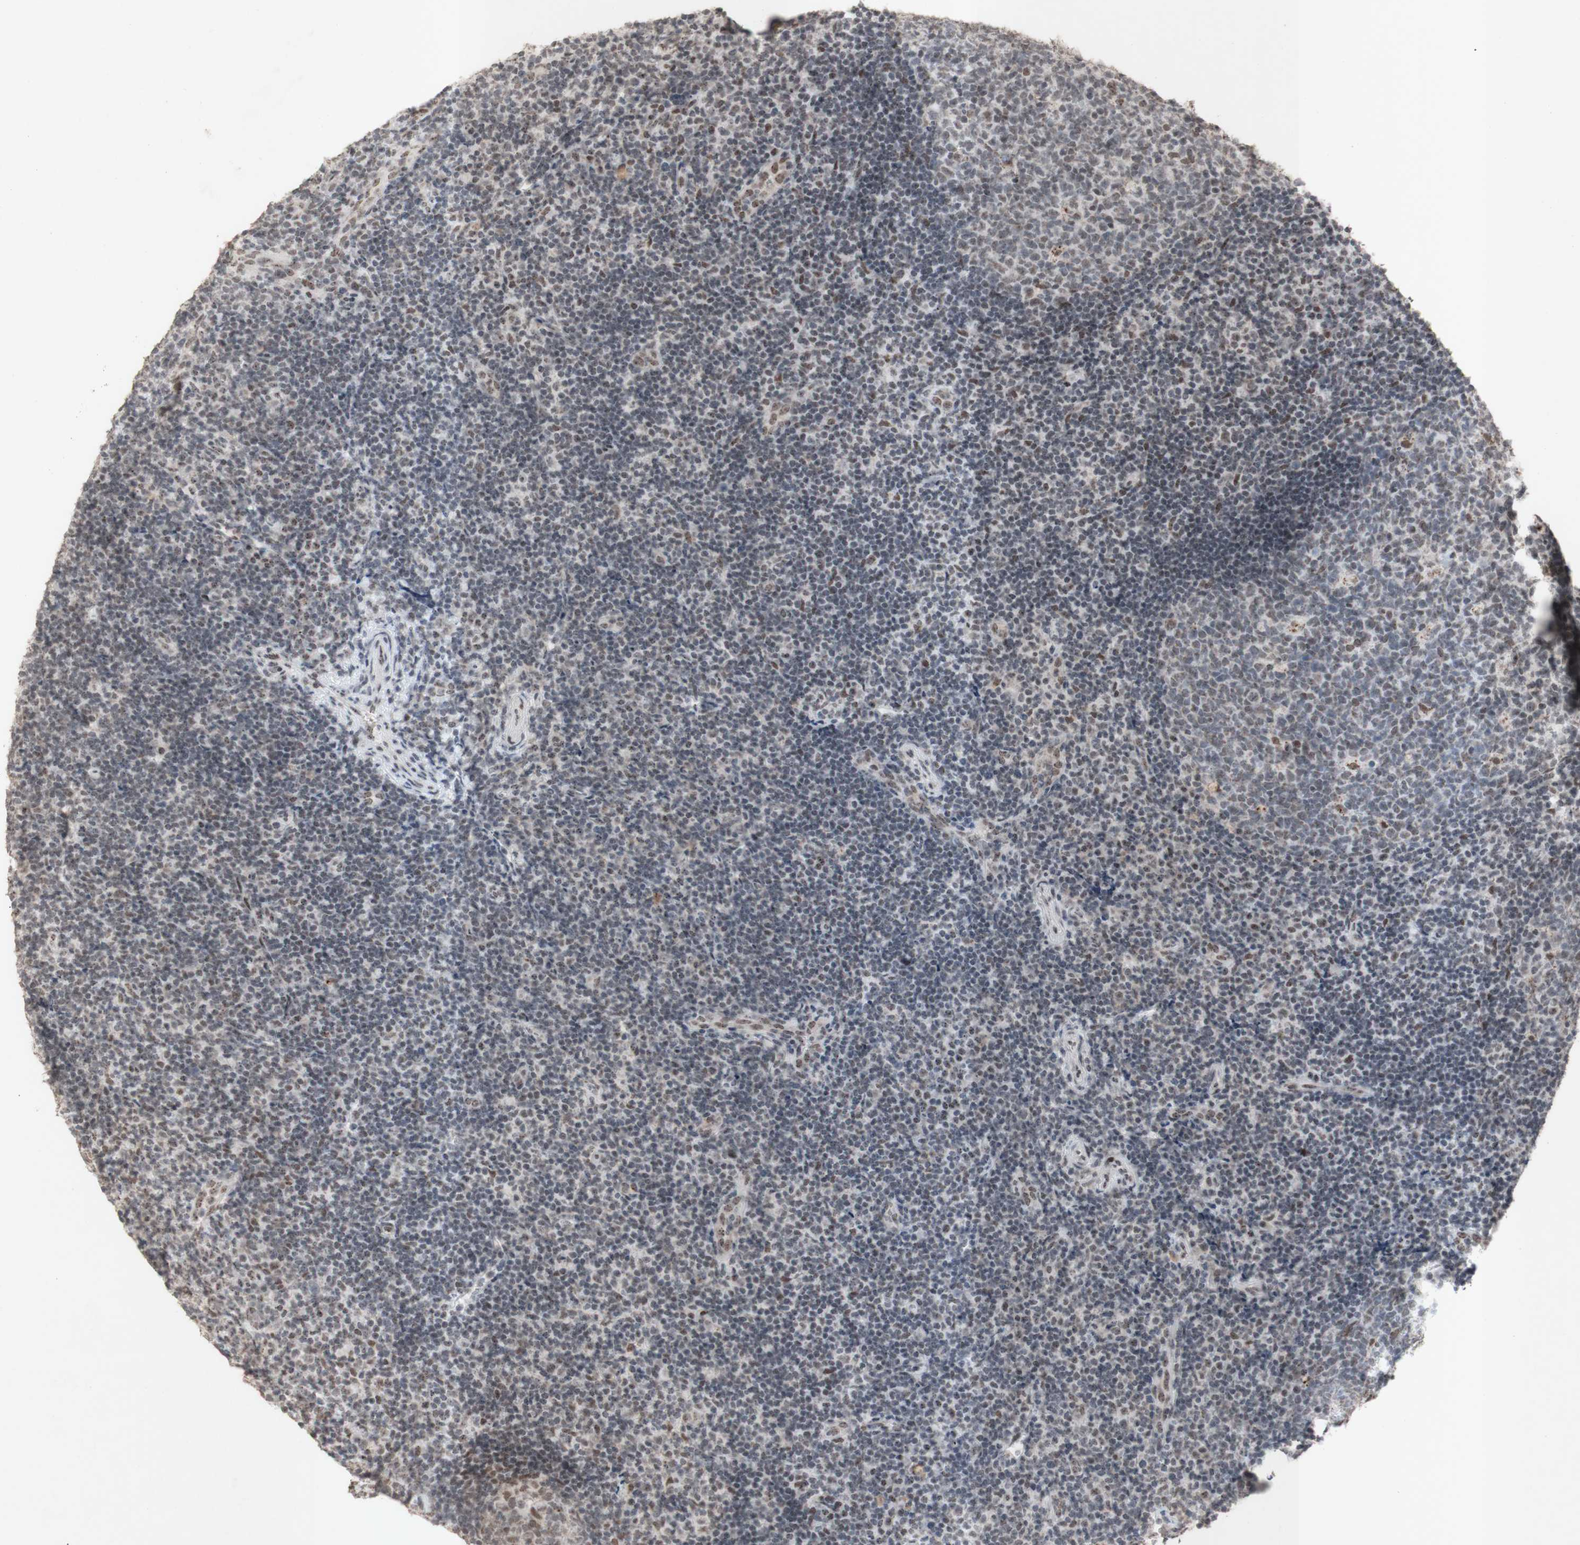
{"staining": {"intensity": "moderate", "quantity": "<25%", "location": "nuclear"}, "tissue": "tonsil", "cell_type": "Germinal center cells", "image_type": "normal", "snomed": [{"axis": "morphology", "description": "Normal tissue, NOS"}, {"axis": "topography", "description": "Tonsil"}], "caption": "A high-resolution image shows immunohistochemistry (IHC) staining of unremarkable tonsil, which displays moderate nuclear expression in about <25% of germinal center cells. Immunohistochemistry stains the protein in brown and the nuclei are stained blue.", "gene": "CENPB", "patient": {"sex": "female", "age": 40}}